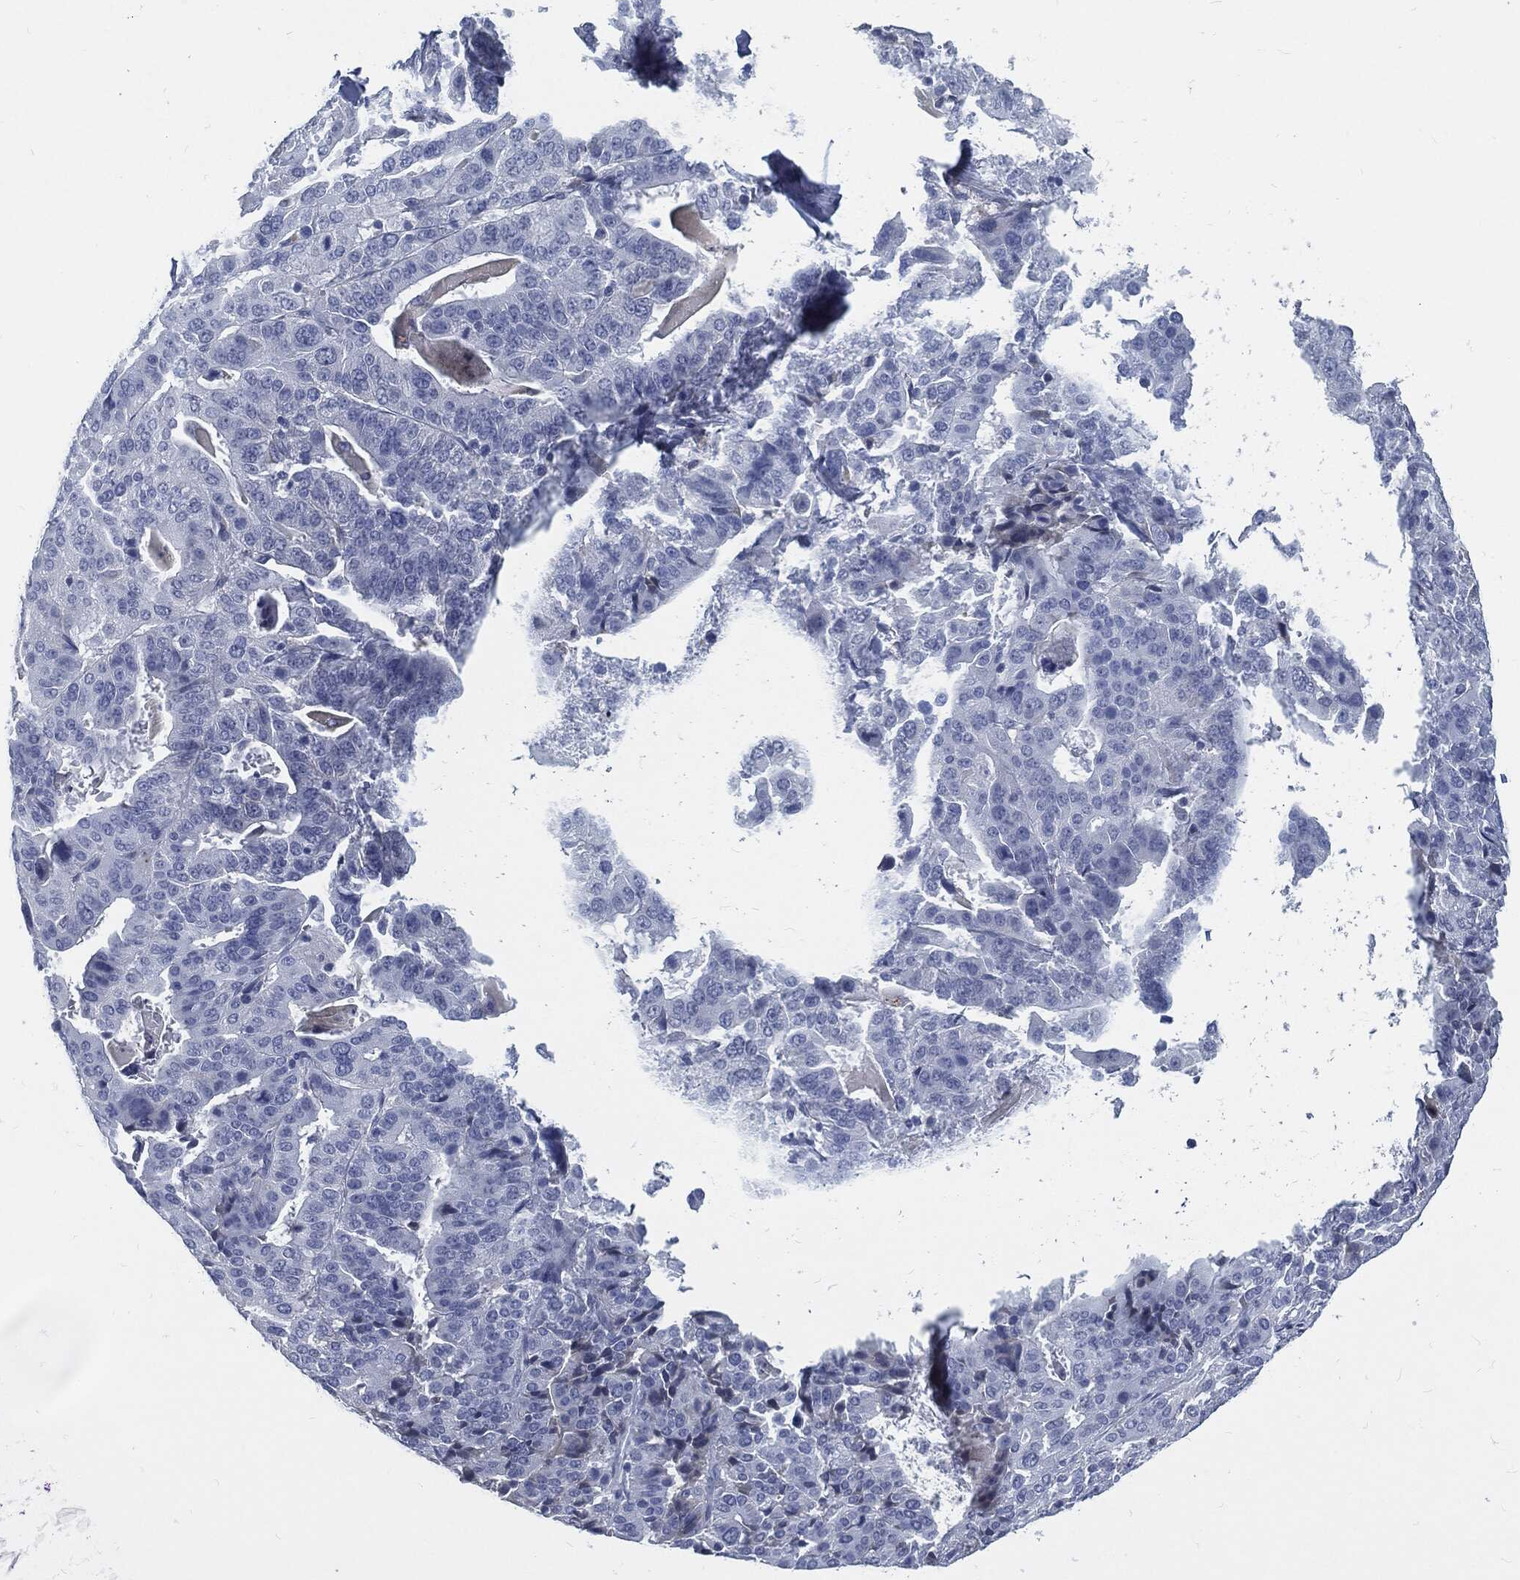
{"staining": {"intensity": "negative", "quantity": "none", "location": "none"}, "tissue": "stomach cancer", "cell_type": "Tumor cells", "image_type": "cancer", "snomed": [{"axis": "morphology", "description": "Adenocarcinoma, NOS"}, {"axis": "topography", "description": "Stomach"}], "caption": "The immunohistochemistry photomicrograph has no significant positivity in tumor cells of stomach adenocarcinoma tissue.", "gene": "MST1", "patient": {"sex": "male", "age": 48}}